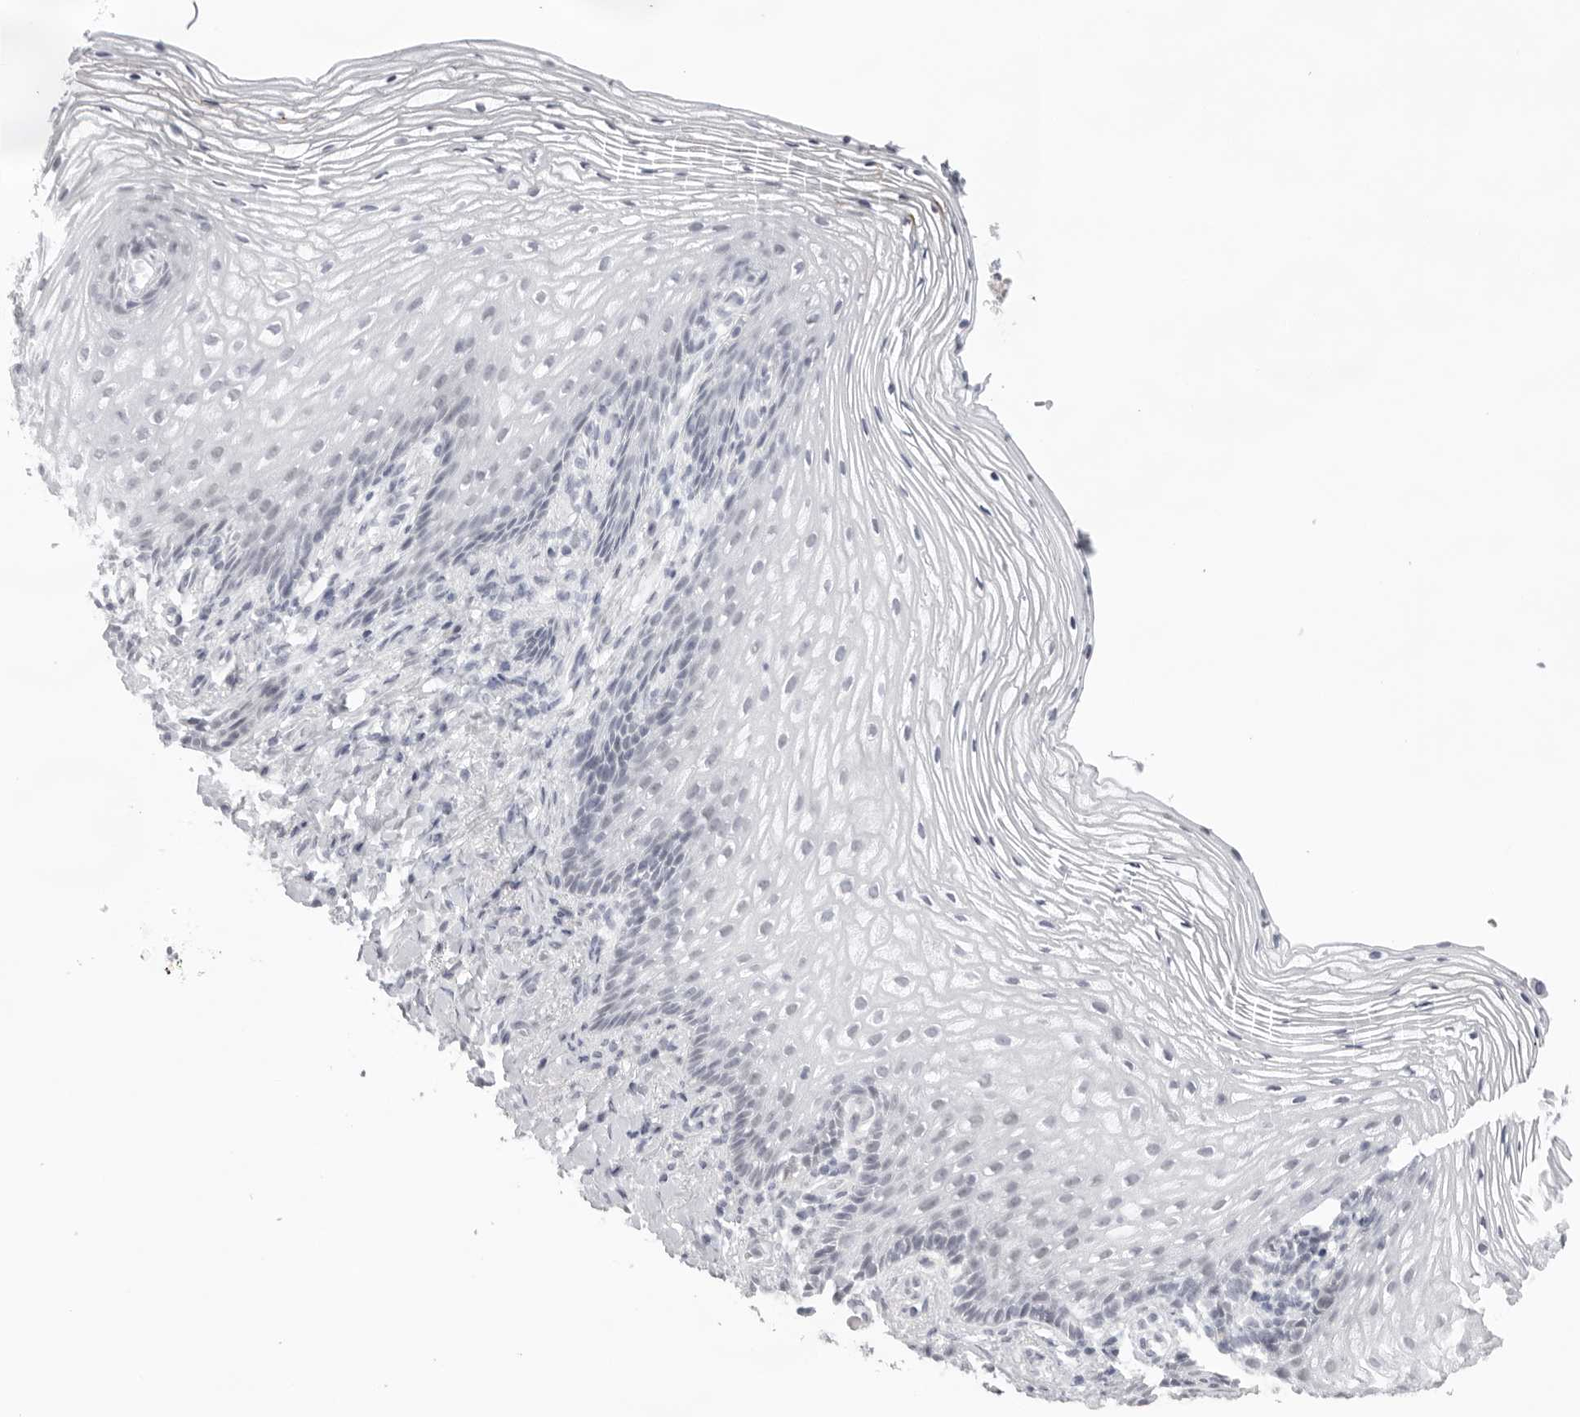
{"staining": {"intensity": "moderate", "quantity": "<25%", "location": "cytoplasmic/membranous"}, "tissue": "vagina", "cell_type": "Squamous epithelial cells", "image_type": "normal", "snomed": [{"axis": "morphology", "description": "Normal tissue, NOS"}, {"axis": "topography", "description": "Vagina"}], "caption": "DAB immunohistochemical staining of benign vagina exhibits moderate cytoplasmic/membranous protein staining in about <25% of squamous epithelial cells.", "gene": "KLK12", "patient": {"sex": "female", "age": 60}}